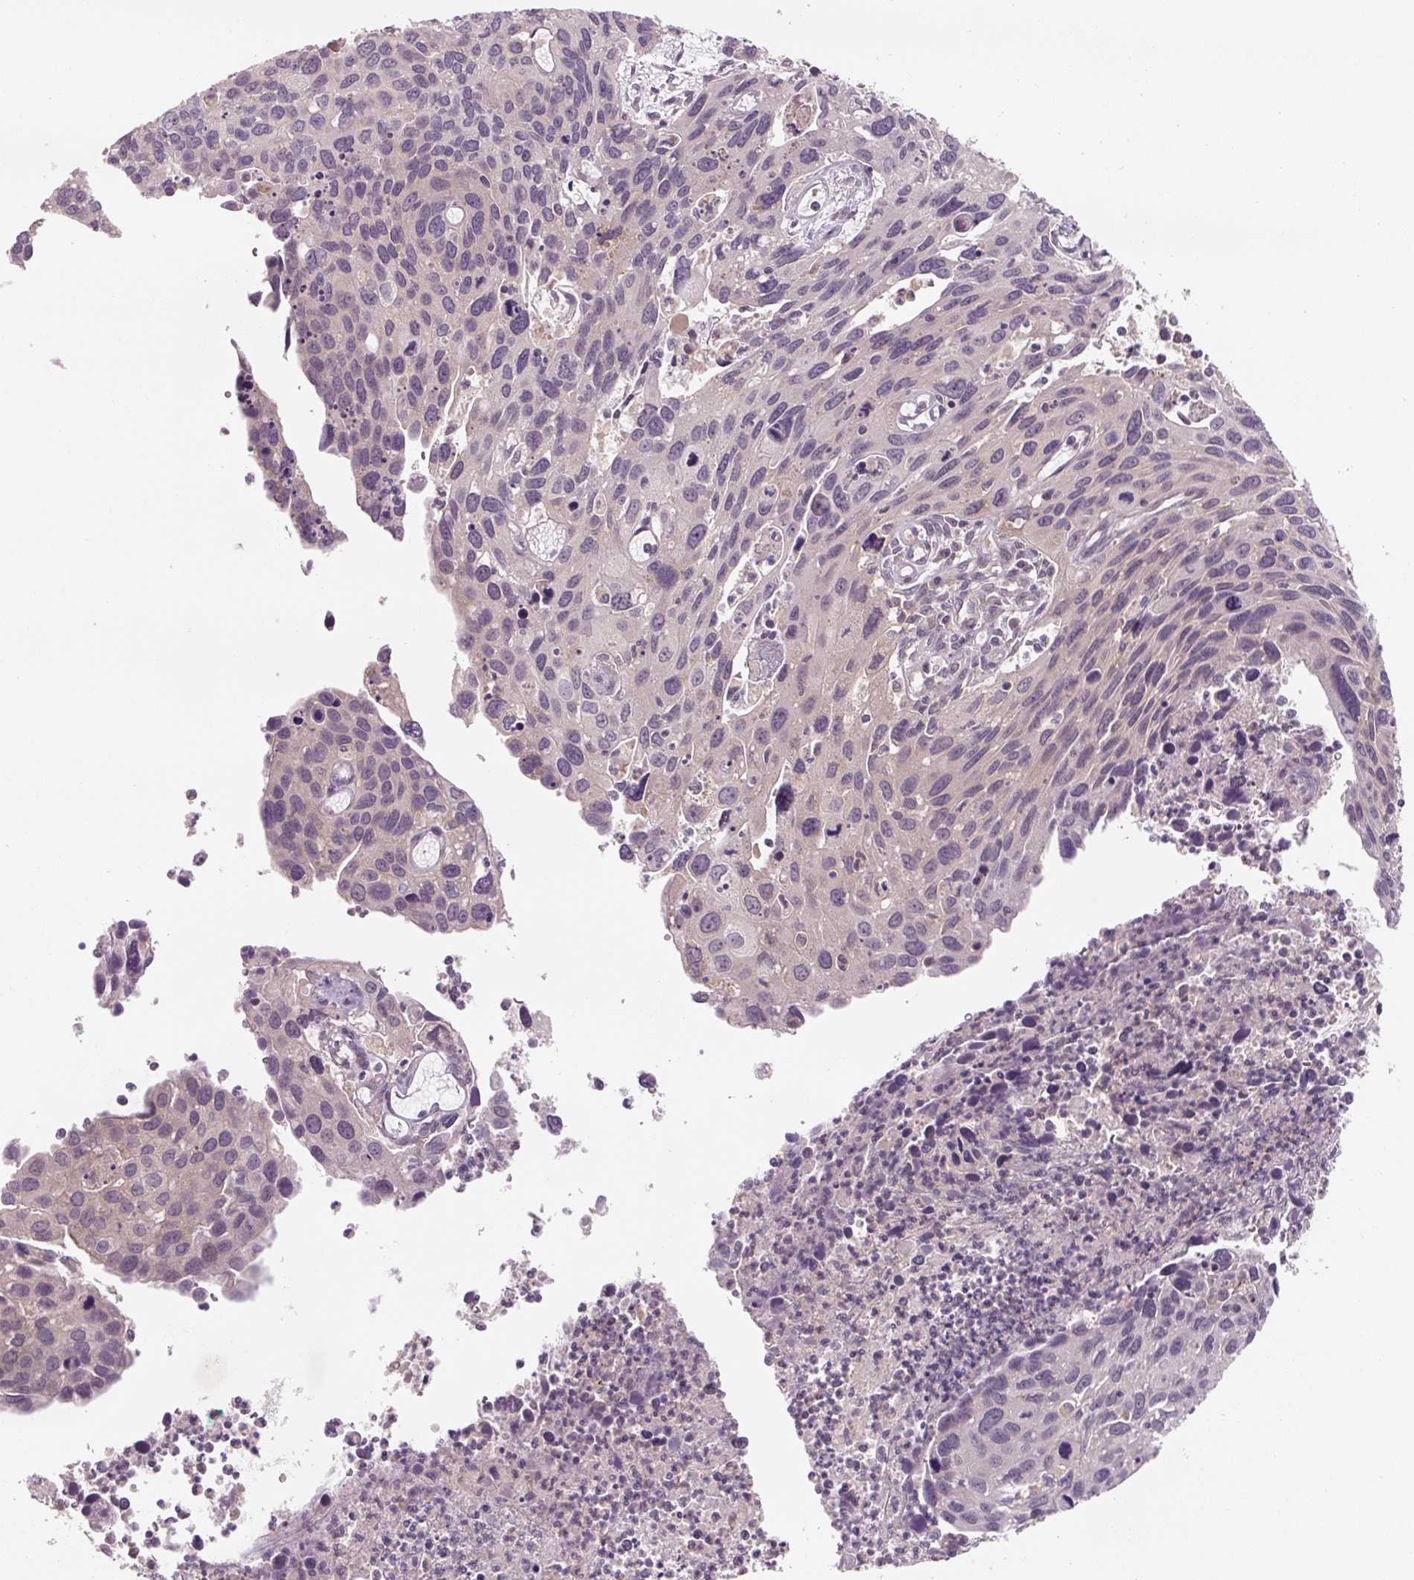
{"staining": {"intensity": "negative", "quantity": "none", "location": "none"}, "tissue": "cervical cancer", "cell_type": "Tumor cells", "image_type": "cancer", "snomed": [{"axis": "morphology", "description": "Squamous cell carcinoma, NOS"}, {"axis": "topography", "description": "Cervix"}], "caption": "High magnification brightfield microscopy of cervical cancer stained with DAB (brown) and counterstained with hematoxylin (blue): tumor cells show no significant positivity. (Stains: DAB (3,3'-diaminobenzidine) IHC with hematoxylin counter stain, Microscopy: brightfield microscopy at high magnification).", "gene": "C2orf73", "patient": {"sex": "female", "age": 55}}